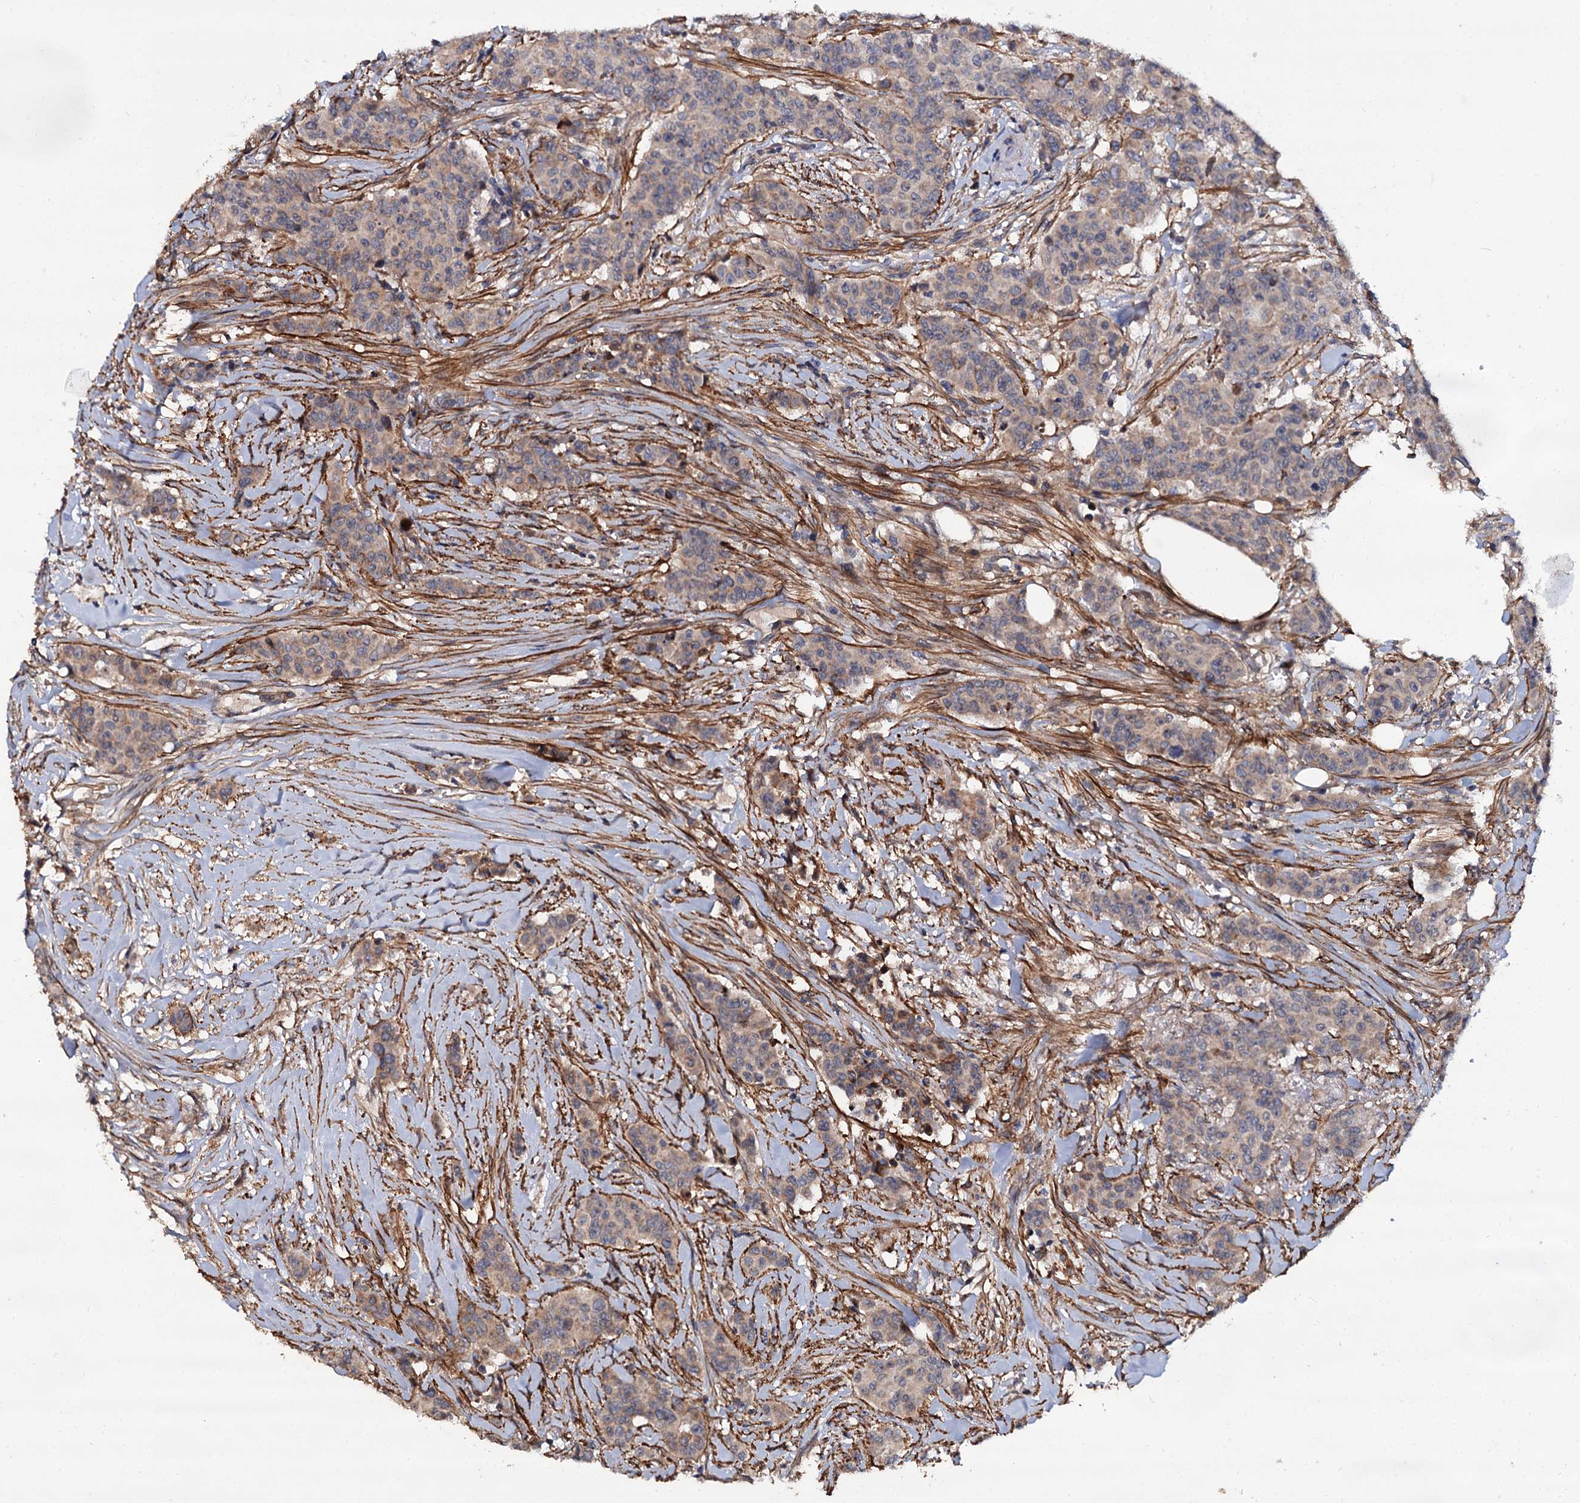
{"staining": {"intensity": "weak", "quantity": "25%-75%", "location": "cytoplasmic/membranous"}, "tissue": "breast cancer", "cell_type": "Tumor cells", "image_type": "cancer", "snomed": [{"axis": "morphology", "description": "Duct carcinoma"}, {"axis": "topography", "description": "Breast"}], "caption": "The image demonstrates a brown stain indicating the presence of a protein in the cytoplasmic/membranous of tumor cells in breast cancer. Using DAB (brown) and hematoxylin (blue) stains, captured at high magnification using brightfield microscopy.", "gene": "ISM2", "patient": {"sex": "female", "age": 40}}